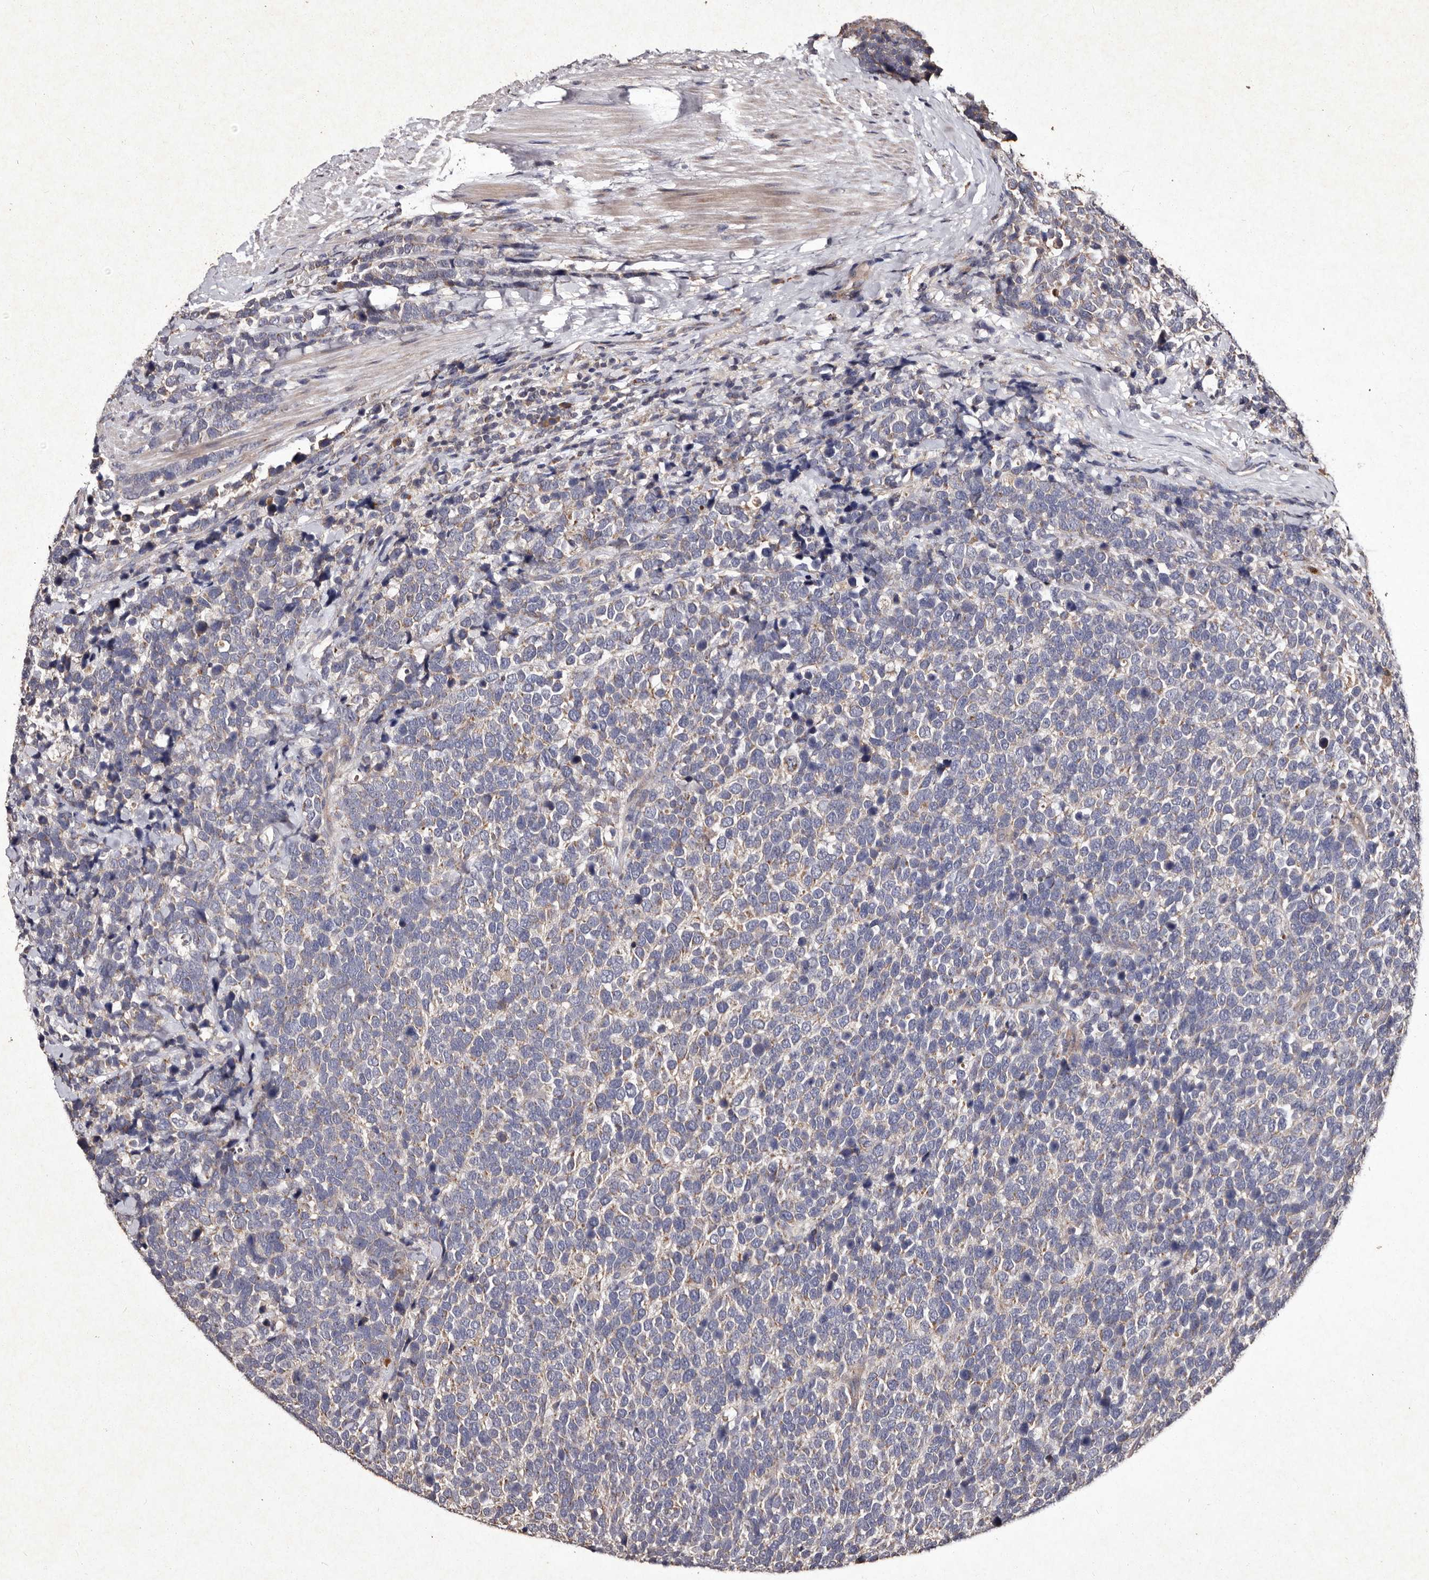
{"staining": {"intensity": "weak", "quantity": "<25%", "location": "cytoplasmic/membranous"}, "tissue": "urothelial cancer", "cell_type": "Tumor cells", "image_type": "cancer", "snomed": [{"axis": "morphology", "description": "Urothelial carcinoma, High grade"}, {"axis": "topography", "description": "Urinary bladder"}], "caption": "Photomicrograph shows no protein positivity in tumor cells of urothelial cancer tissue.", "gene": "TFB1M", "patient": {"sex": "female", "age": 82}}